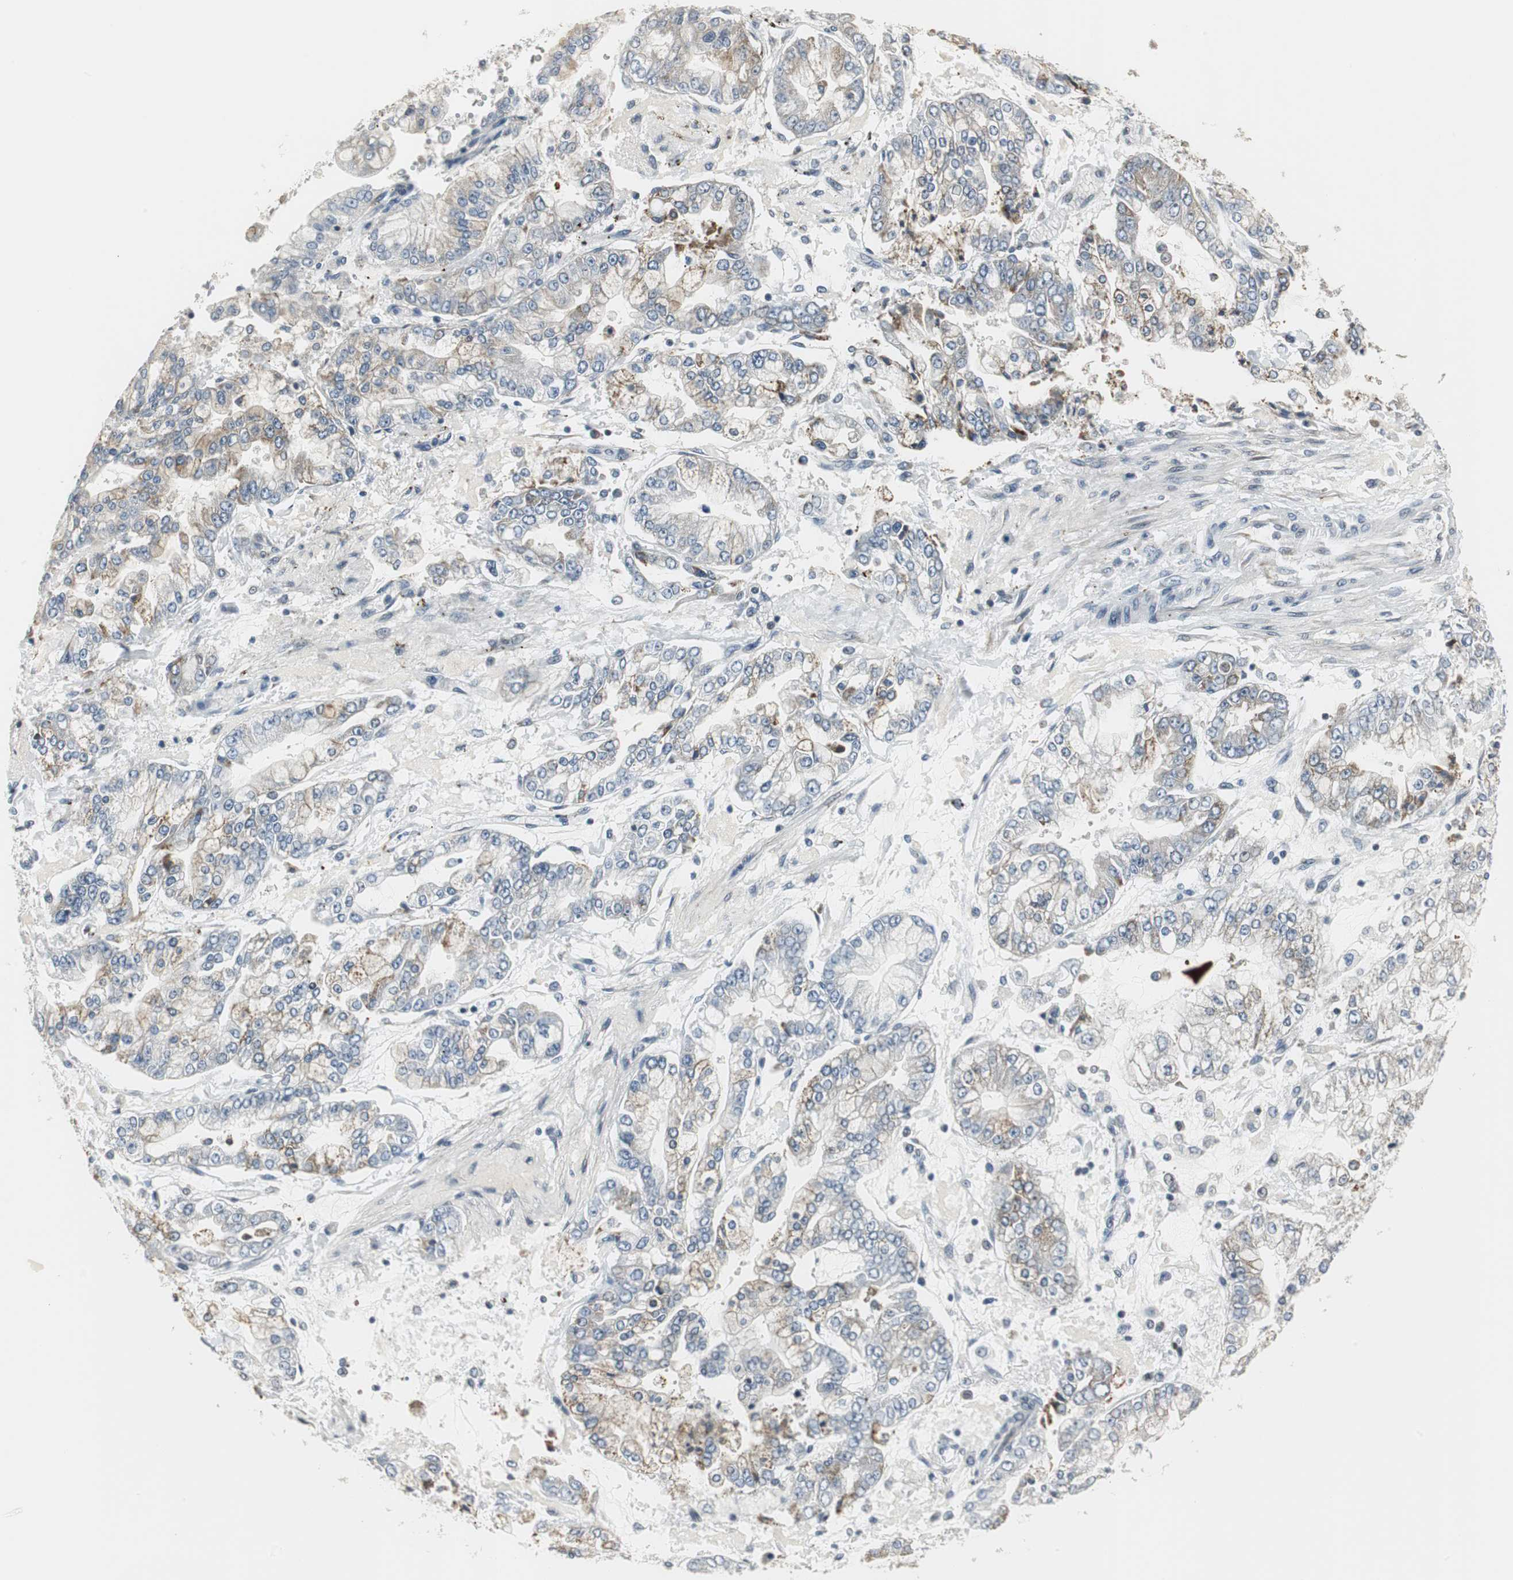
{"staining": {"intensity": "weak", "quantity": "25%-75%", "location": "cytoplasmic/membranous"}, "tissue": "stomach cancer", "cell_type": "Tumor cells", "image_type": "cancer", "snomed": [{"axis": "morphology", "description": "Adenocarcinoma, NOS"}, {"axis": "topography", "description": "Stomach"}], "caption": "Weak cytoplasmic/membranous positivity for a protein is appreciated in about 25%-75% of tumor cells of stomach cancer (adenocarcinoma) using immunohistochemistry (IHC).", "gene": "CCT5", "patient": {"sex": "male", "age": 76}}